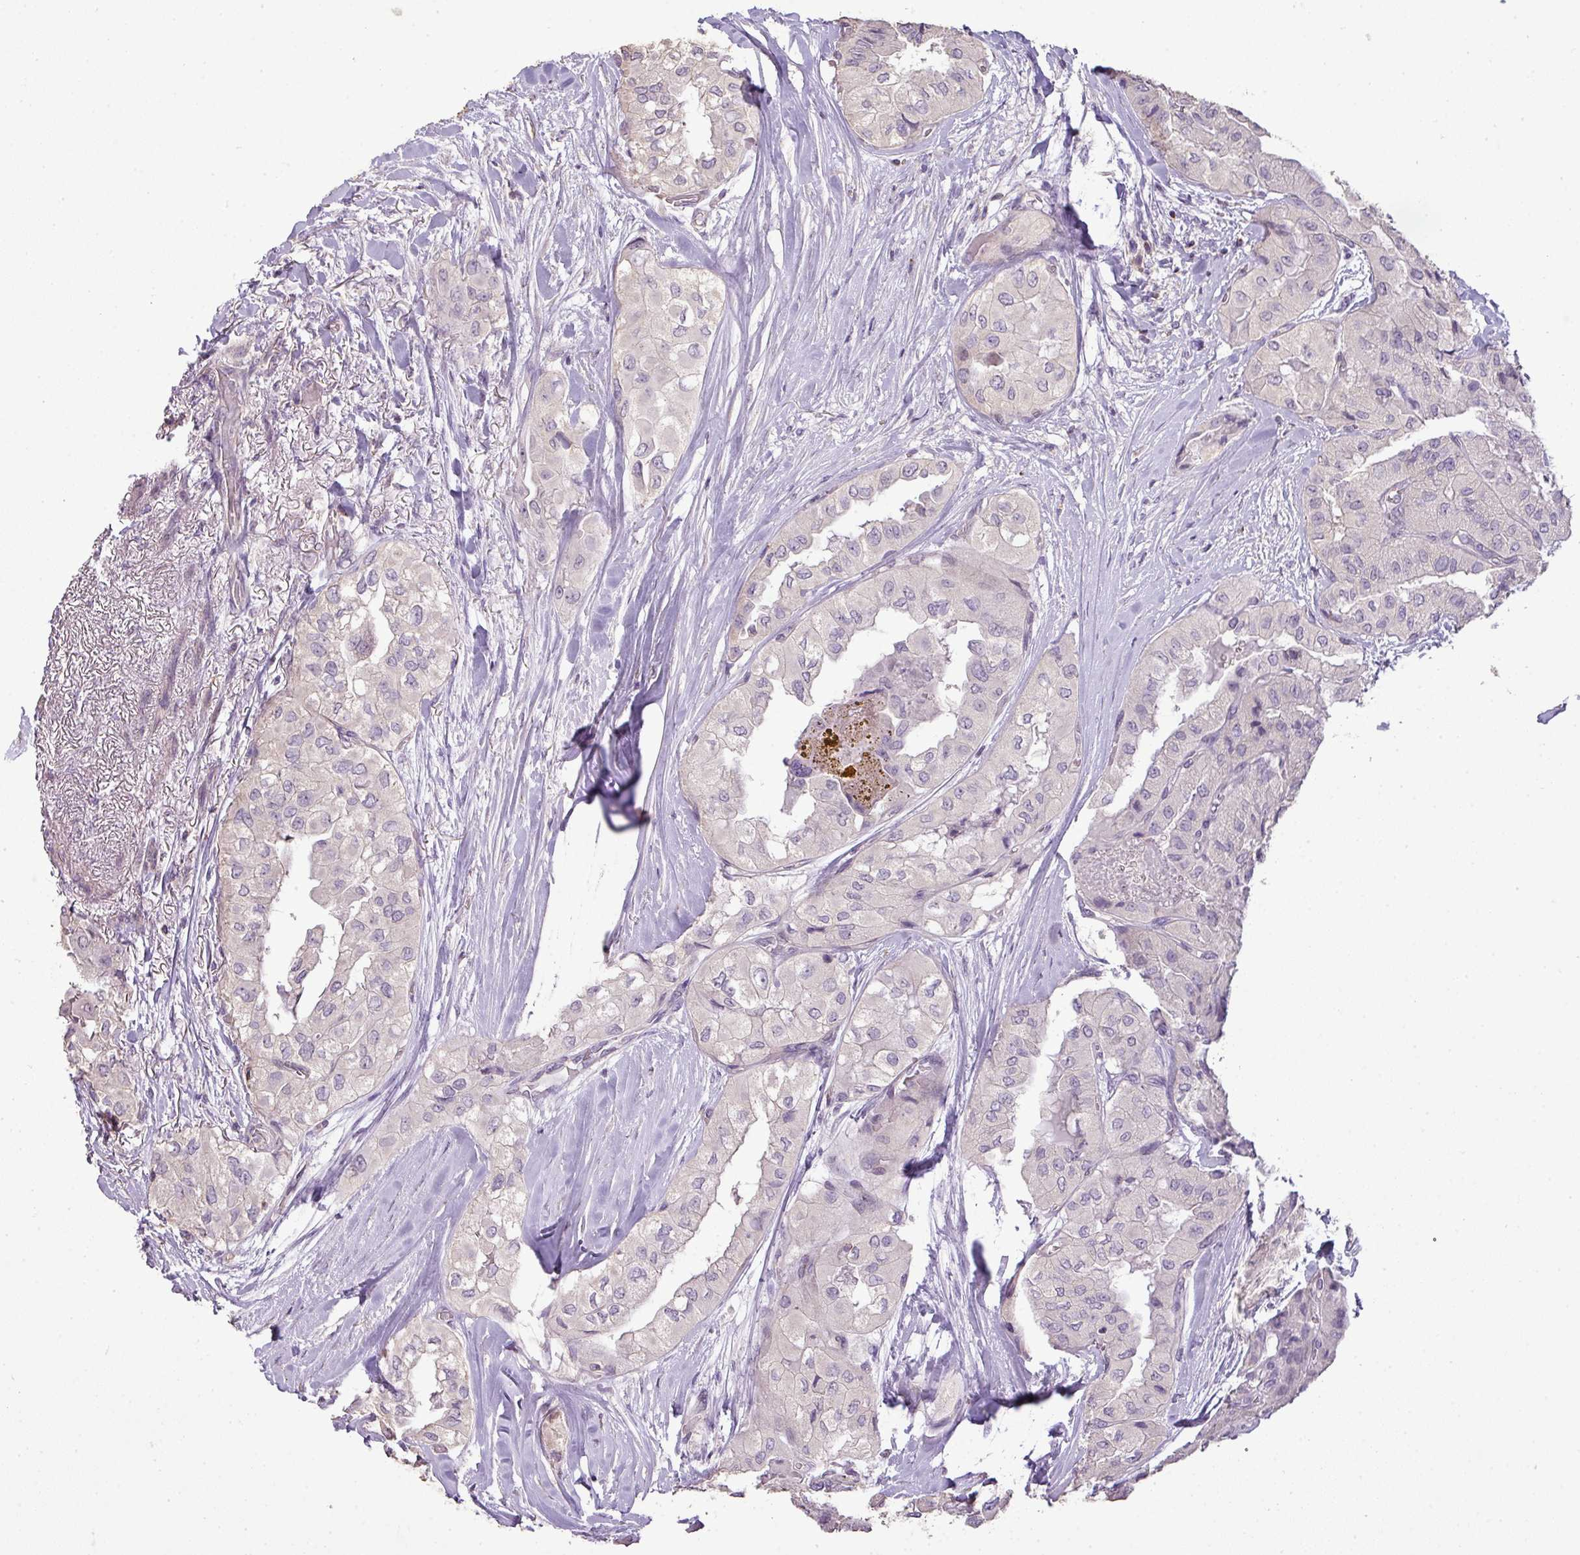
{"staining": {"intensity": "negative", "quantity": "none", "location": "none"}, "tissue": "thyroid cancer", "cell_type": "Tumor cells", "image_type": "cancer", "snomed": [{"axis": "morphology", "description": "Papillary adenocarcinoma, NOS"}, {"axis": "topography", "description": "Thyroid gland"}], "caption": "The IHC histopathology image has no significant staining in tumor cells of papillary adenocarcinoma (thyroid) tissue. Nuclei are stained in blue.", "gene": "LY9", "patient": {"sex": "female", "age": 59}}